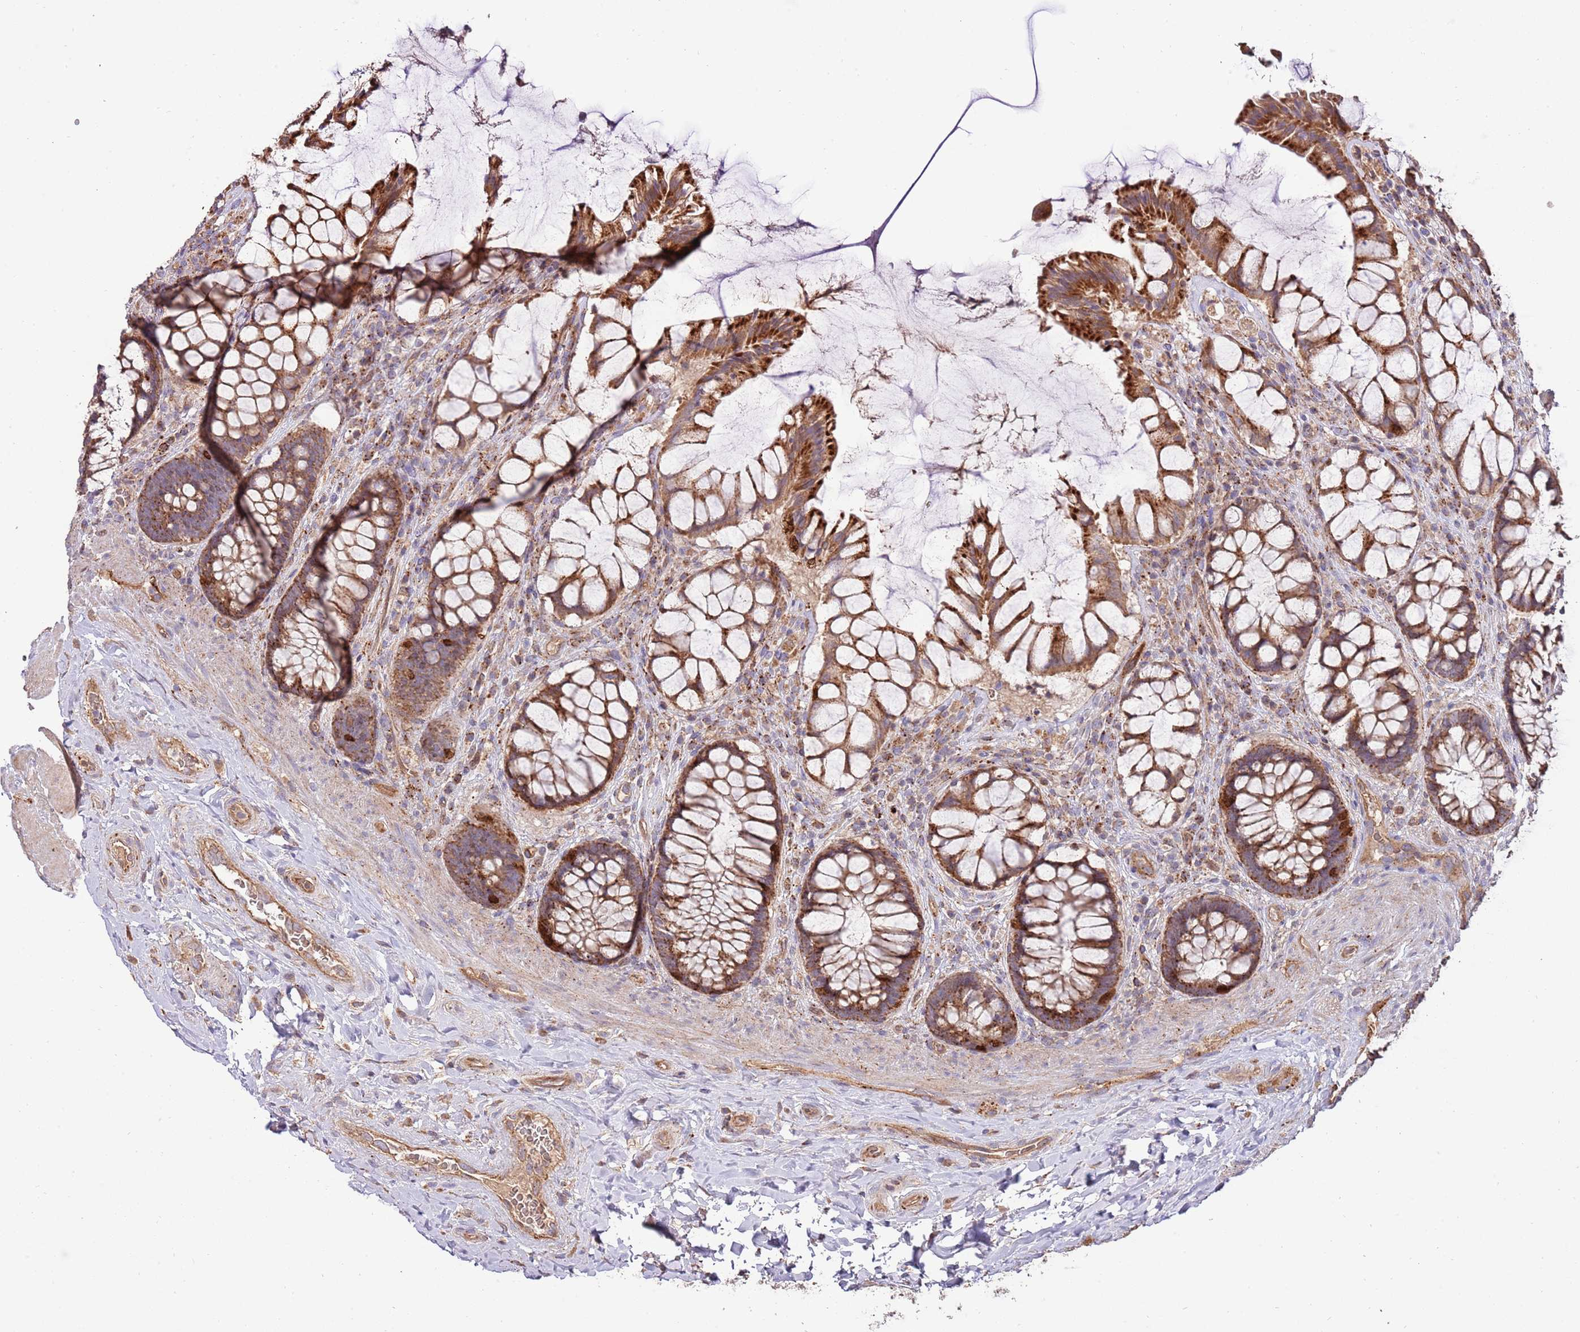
{"staining": {"intensity": "strong", "quantity": ">75%", "location": "cytoplasmic/membranous"}, "tissue": "rectum", "cell_type": "Glandular cells", "image_type": "normal", "snomed": [{"axis": "morphology", "description": "Normal tissue, NOS"}, {"axis": "topography", "description": "Rectum"}], "caption": "Glandular cells show strong cytoplasmic/membranous positivity in about >75% of cells in benign rectum.", "gene": "DOCK6", "patient": {"sex": "female", "age": 58}}